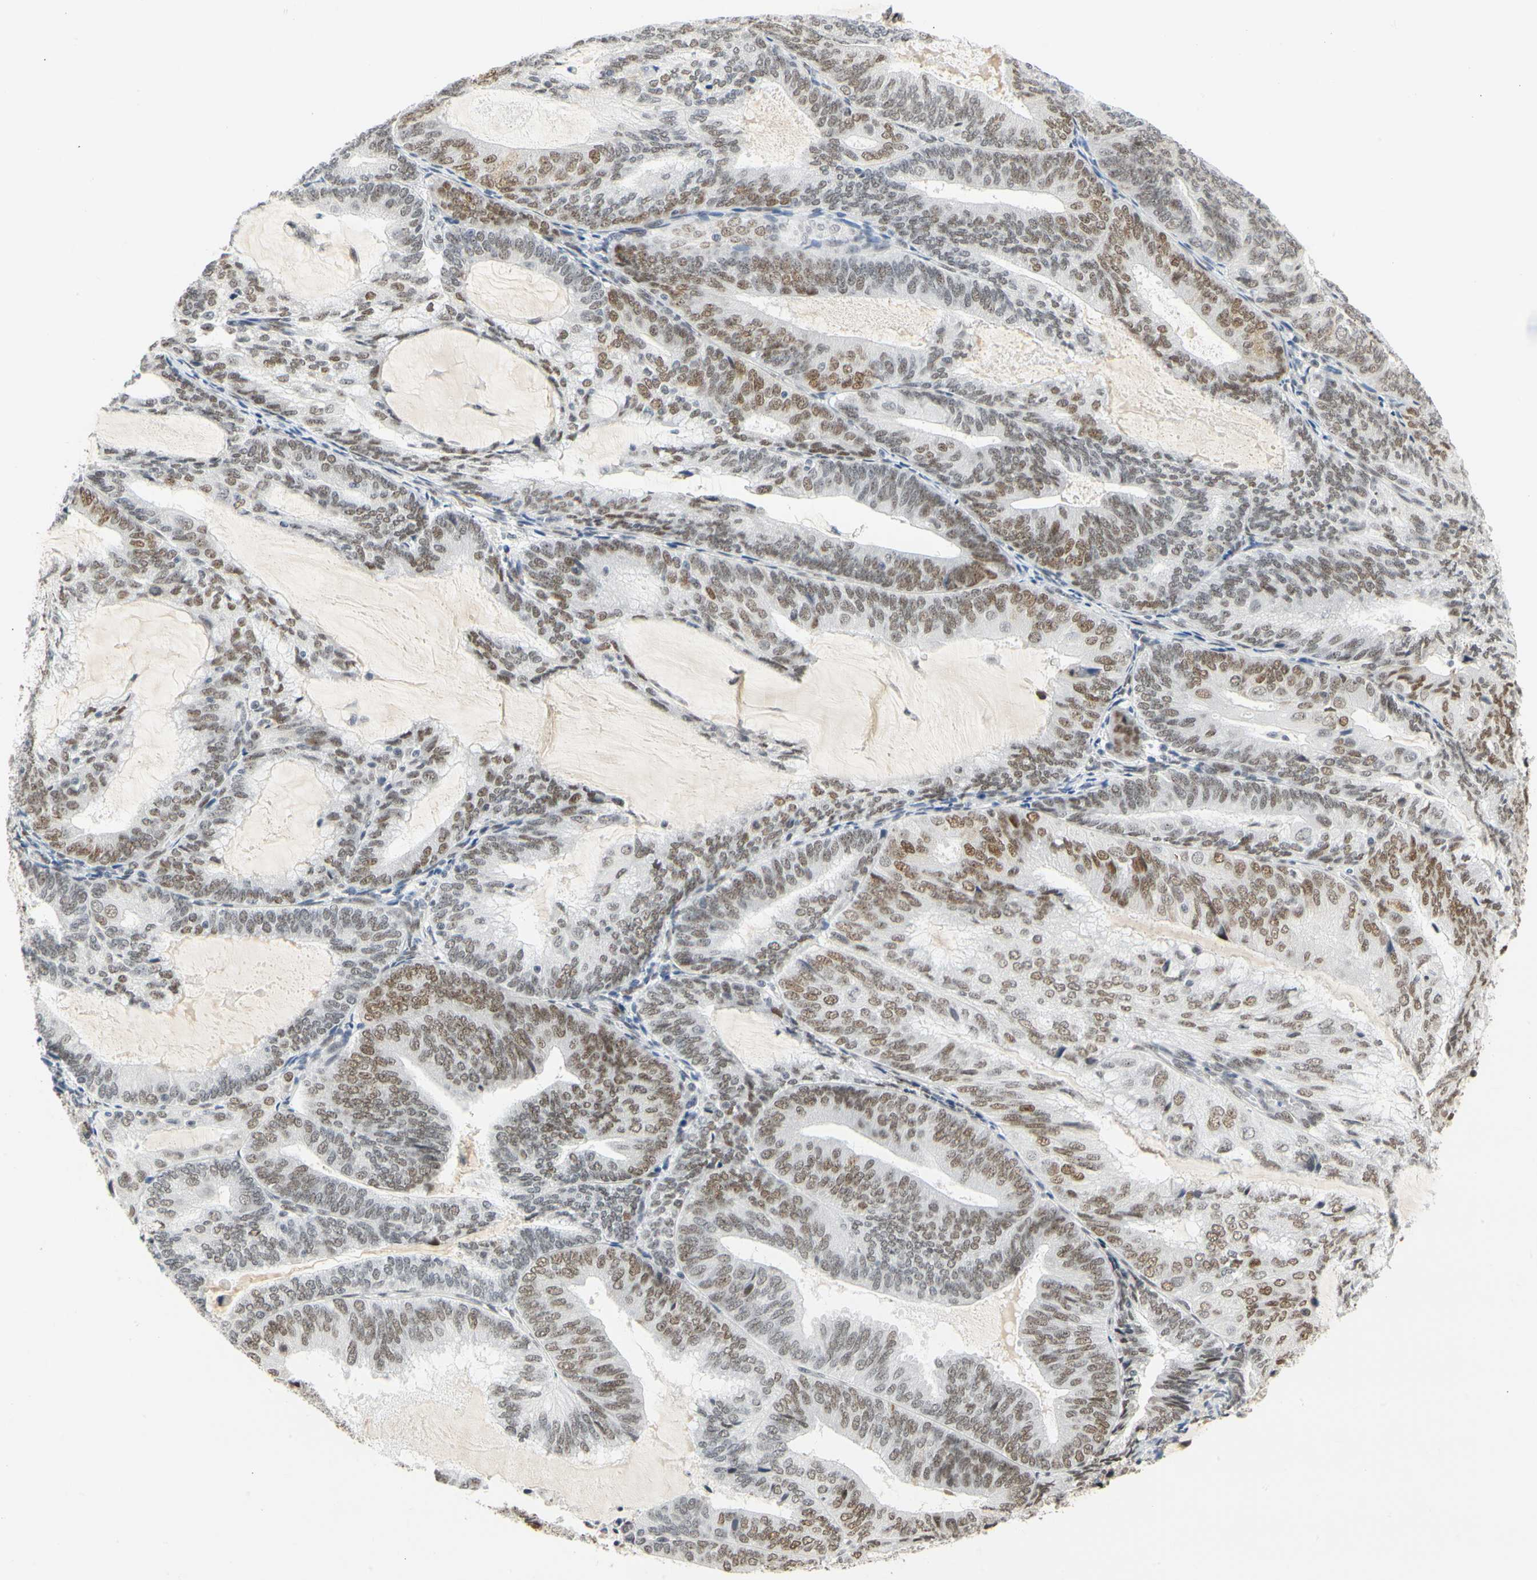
{"staining": {"intensity": "weak", "quantity": ">75%", "location": "nuclear"}, "tissue": "endometrial cancer", "cell_type": "Tumor cells", "image_type": "cancer", "snomed": [{"axis": "morphology", "description": "Adenocarcinoma, NOS"}, {"axis": "topography", "description": "Endometrium"}], "caption": "Immunohistochemistry (IHC) micrograph of human endometrial cancer (adenocarcinoma) stained for a protein (brown), which demonstrates low levels of weak nuclear expression in about >75% of tumor cells.", "gene": "ZSCAN16", "patient": {"sex": "female", "age": 81}}